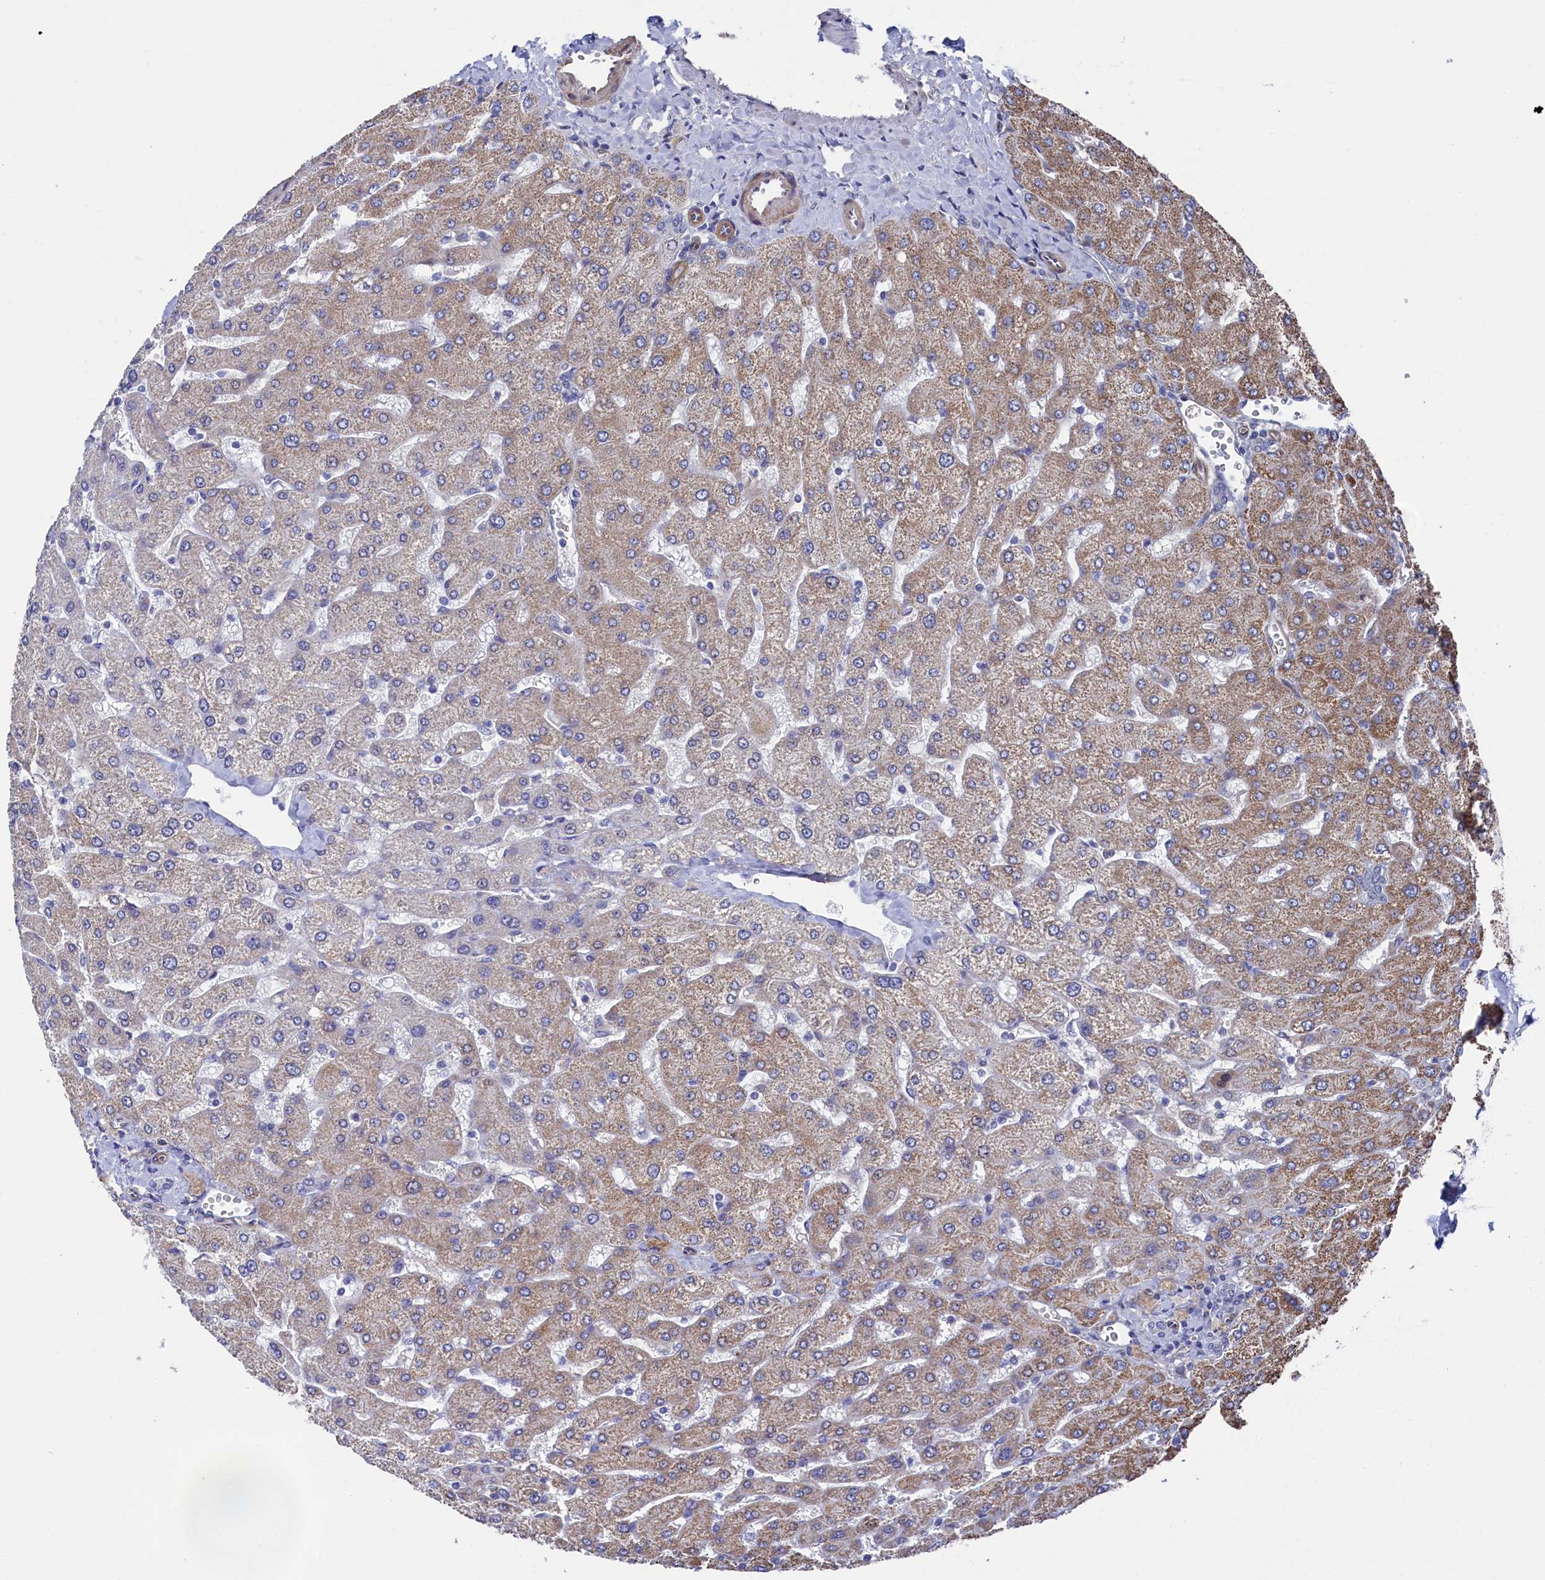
{"staining": {"intensity": "negative", "quantity": "none", "location": "none"}, "tissue": "liver", "cell_type": "Cholangiocytes", "image_type": "normal", "snomed": [{"axis": "morphology", "description": "Normal tissue, NOS"}, {"axis": "topography", "description": "Liver"}], "caption": "A high-resolution photomicrograph shows immunohistochemistry (IHC) staining of benign liver, which demonstrates no significant positivity in cholangiocytes.", "gene": "ZNF891", "patient": {"sex": "male", "age": 55}}